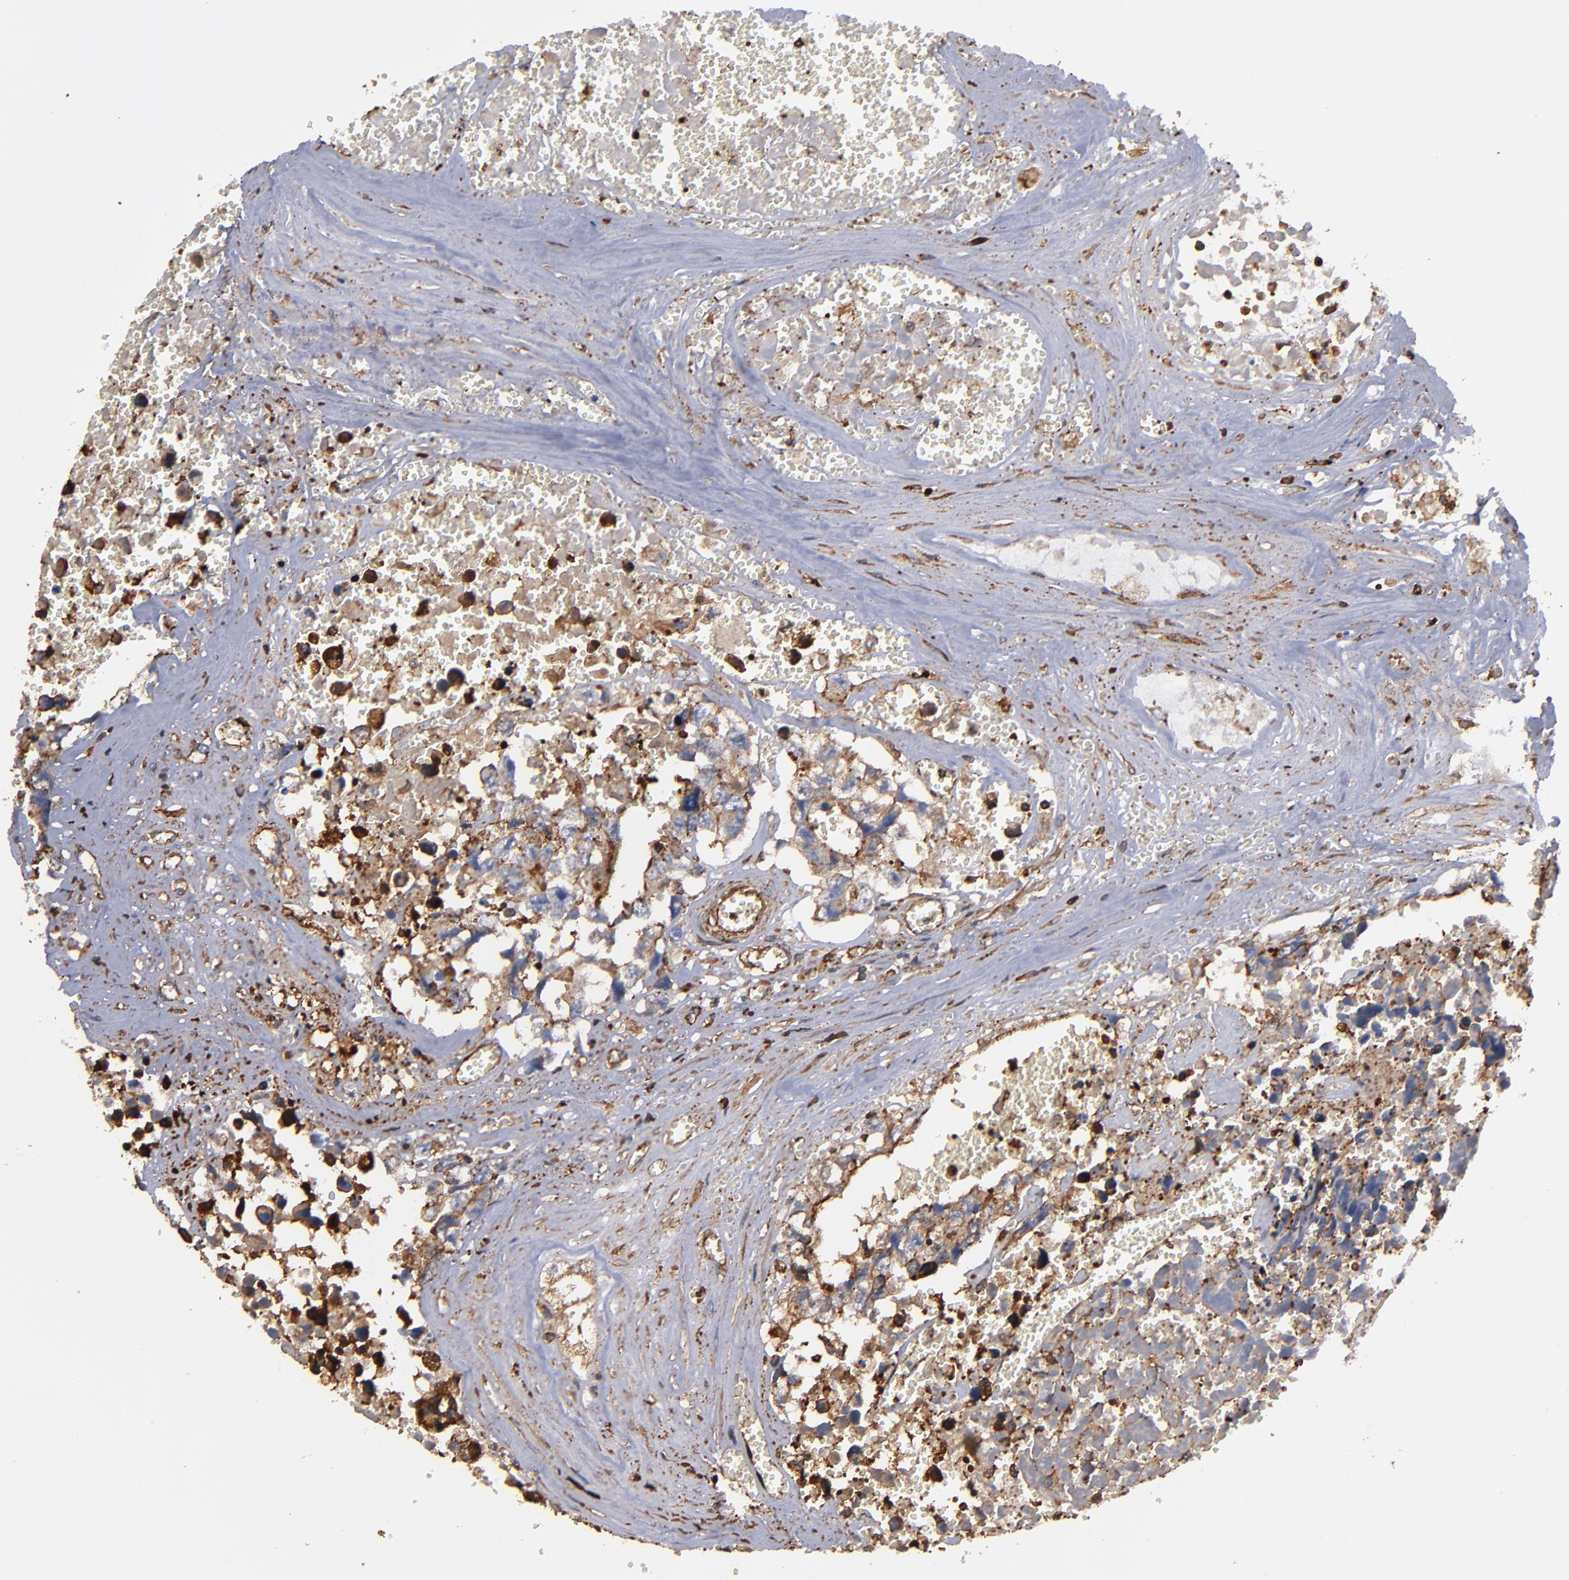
{"staining": {"intensity": "moderate", "quantity": ">75%", "location": "cytoplasmic/membranous"}, "tissue": "testis cancer", "cell_type": "Tumor cells", "image_type": "cancer", "snomed": [{"axis": "morphology", "description": "Carcinoma, Embryonal, NOS"}, {"axis": "topography", "description": "Testis"}], "caption": "Testis embryonal carcinoma stained with immunohistochemistry reveals moderate cytoplasmic/membranous positivity in about >75% of tumor cells. (Stains: DAB (3,3'-diaminobenzidine) in brown, nuclei in blue, Microscopy: brightfield microscopy at high magnification).", "gene": "ACTN4", "patient": {"sex": "male", "age": 31}}